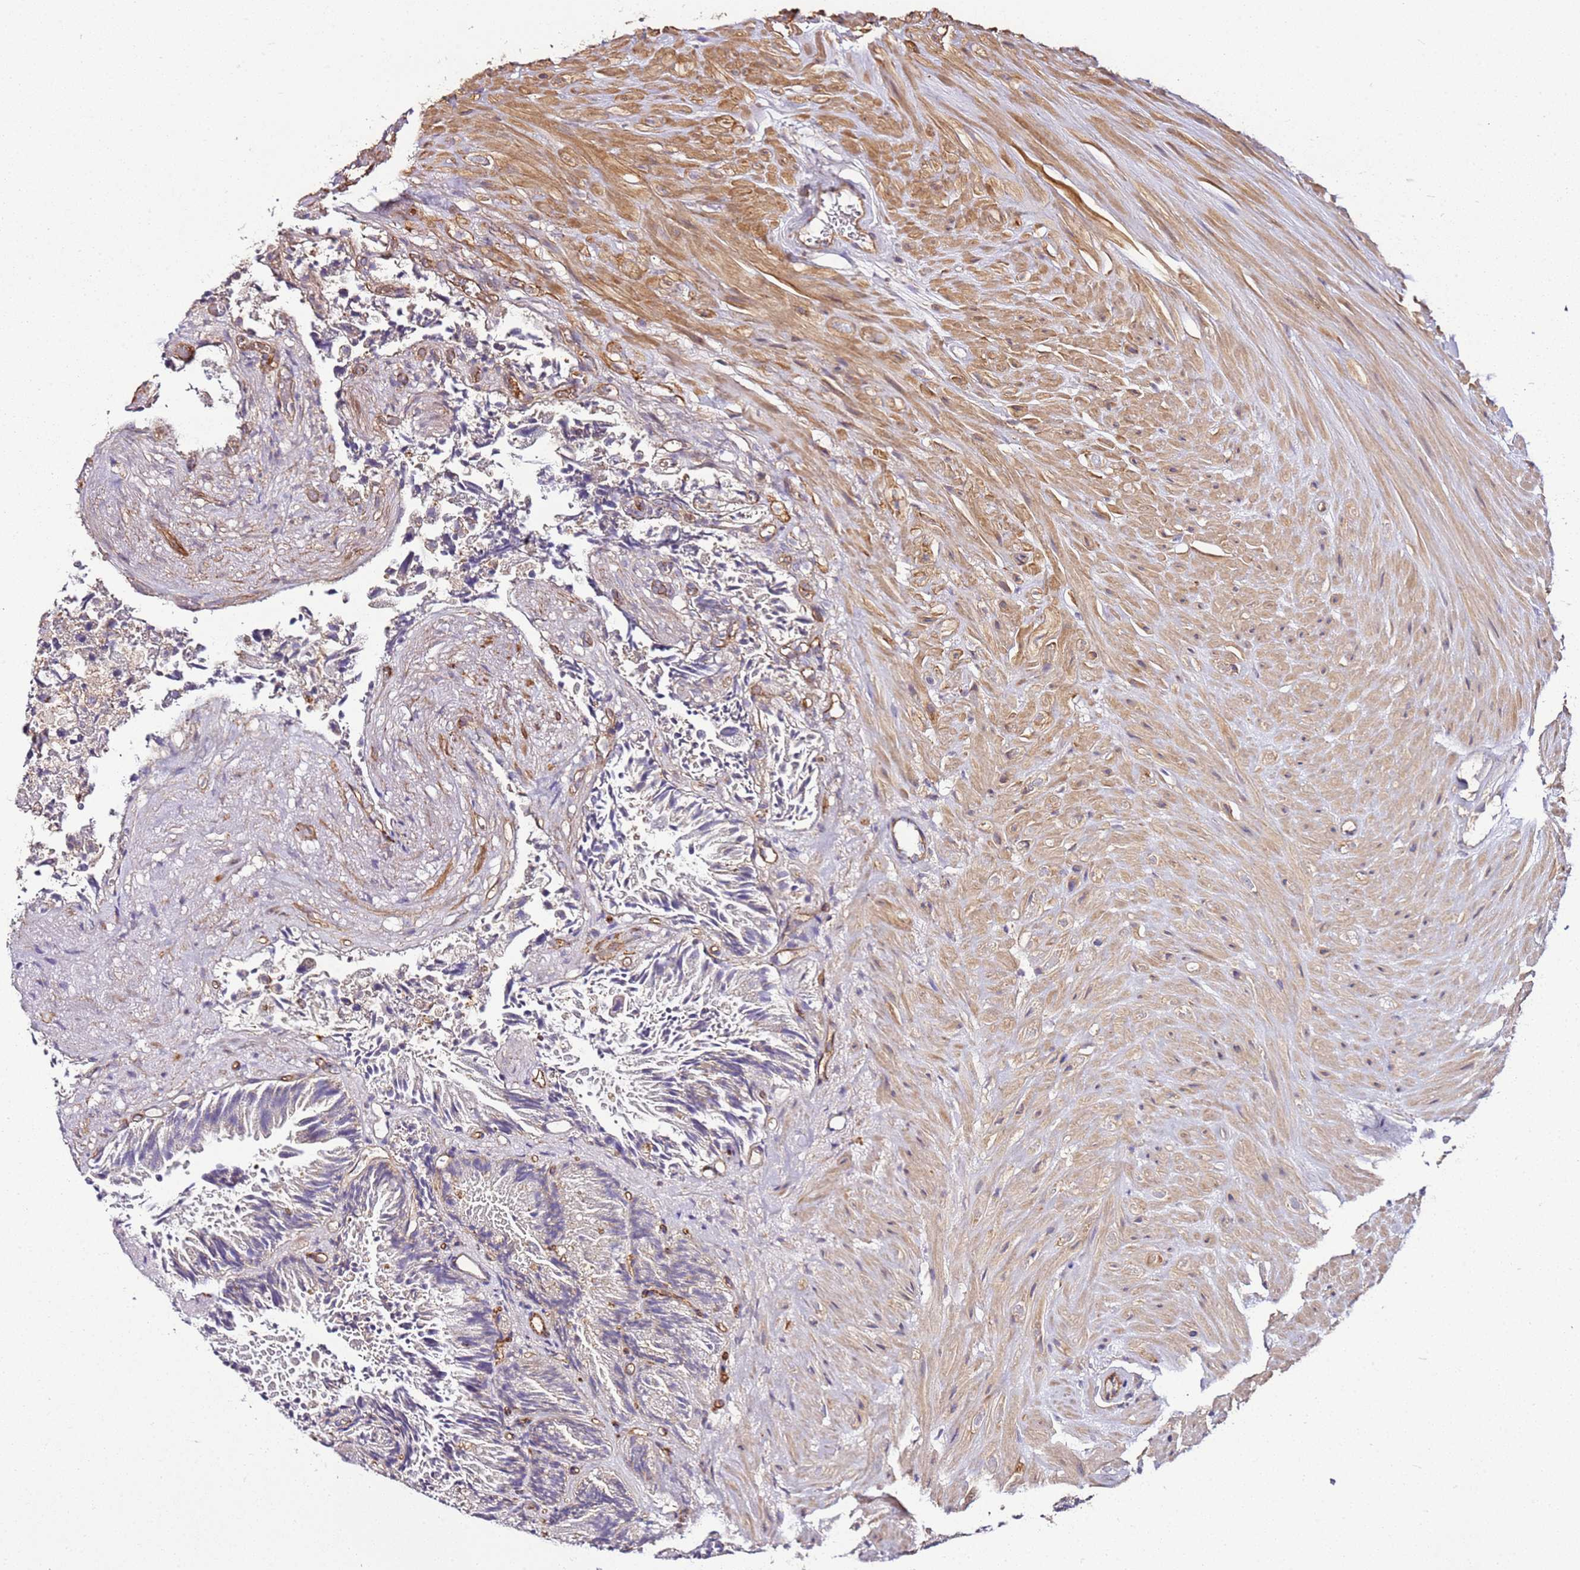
{"staining": {"intensity": "negative", "quantity": "none", "location": "none"}, "tissue": "seminal vesicle", "cell_type": "Glandular cells", "image_type": "normal", "snomed": [{"axis": "morphology", "description": "Normal tissue, NOS"}, {"axis": "topography", "description": "Seminal veicle"}, {"axis": "topography", "description": "Peripheral nerve tissue"}], "caption": "This is an immunohistochemistry histopathology image of unremarkable human seminal vesicle. There is no staining in glandular cells.", "gene": "CCNYL1", "patient": {"sex": "male", "age": 63}}